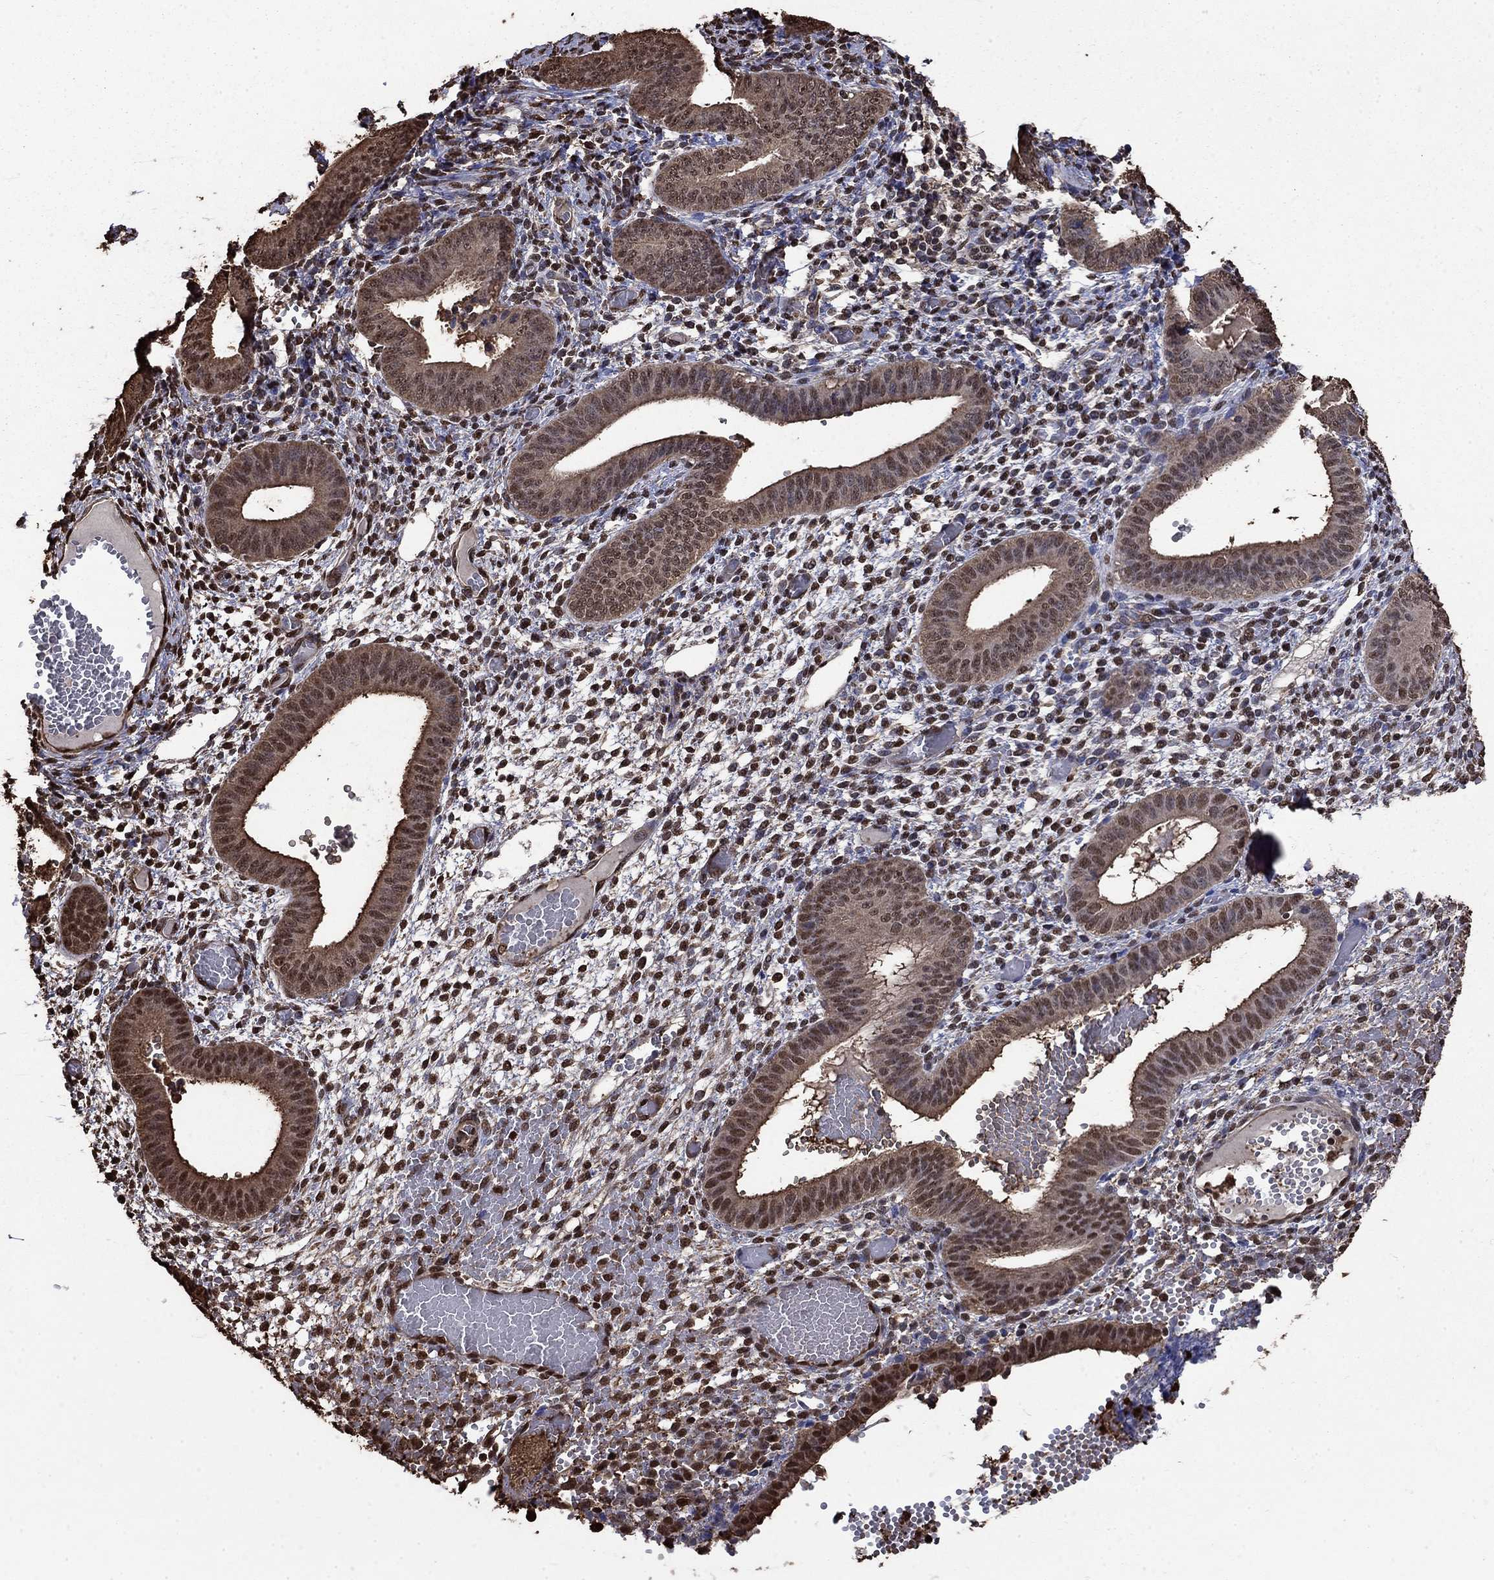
{"staining": {"intensity": "moderate", "quantity": "25%-75%", "location": "nuclear"}, "tissue": "endometrium", "cell_type": "Cells in endometrial stroma", "image_type": "normal", "snomed": [{"axis": "morphology", "description": "Normal tissue, NOS"}, {"axis": "topography", "description": "Endometrium"}], "caption": "Endometrium stained with immunohistochemistry (IHC) reveals moderate nuclear positivity in about 25%-75% of cells in endometrial stroma.", "gene": "GAPDH", "patient": {"sex": "female", "age": 42}}